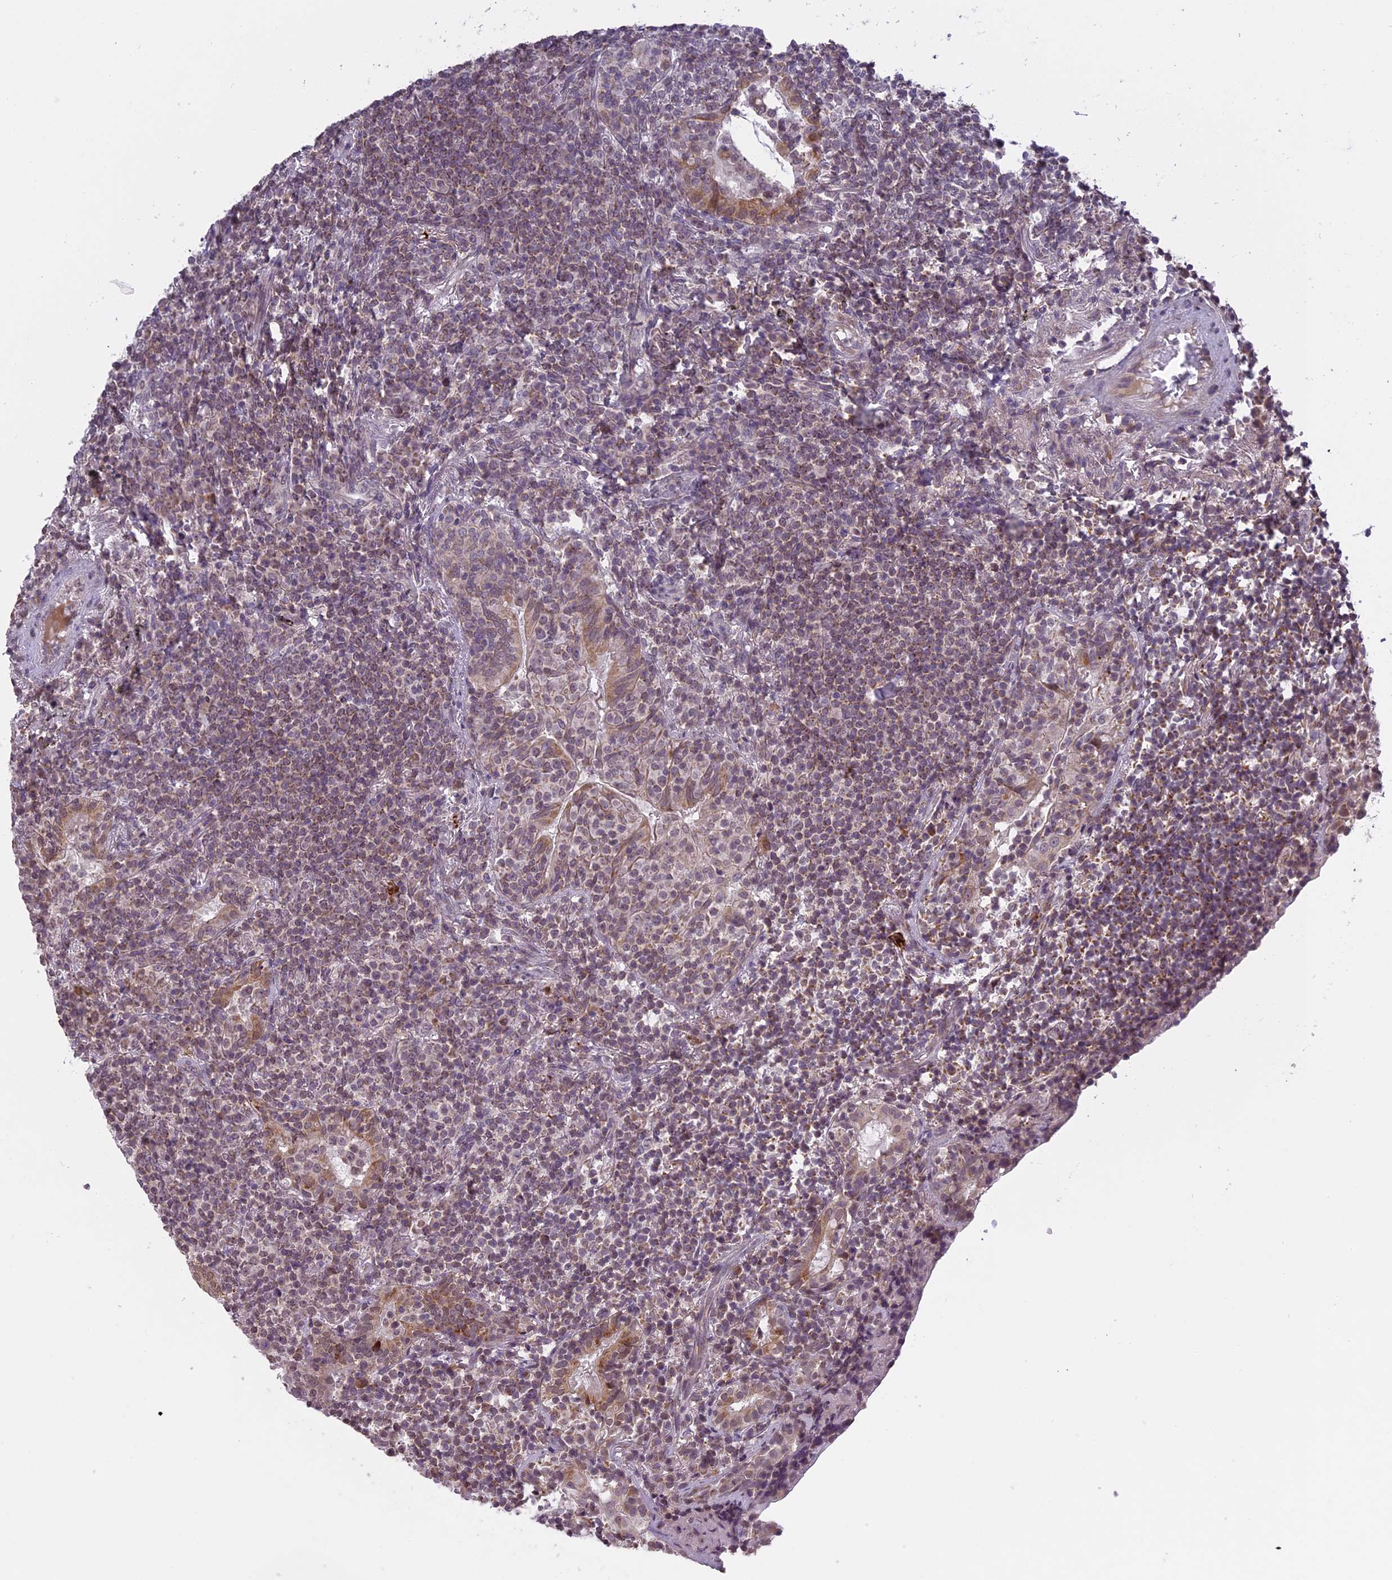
{"staining": {"intensity": "weak", "quantity": ">75%", "location": "cytoplasmic/membranous,nuclear"}, "tissue": "lymphoma", "cell_type": "Tumor cells", "image_type": "cancer", "snomed": [{"axis": "morphology", "description": "Malignant lymphoma, non-Hodgkin's type, Low grade"}, {"axis": "topography", "description": "Lung"}], "caption": "An image of human lymphoma stained for a protein shows weak cytoplasmic/membranous and nuclear brown staining in tumor cells.", "gene": "ERG28", "patient": {"sex": "female", "age": 71}}